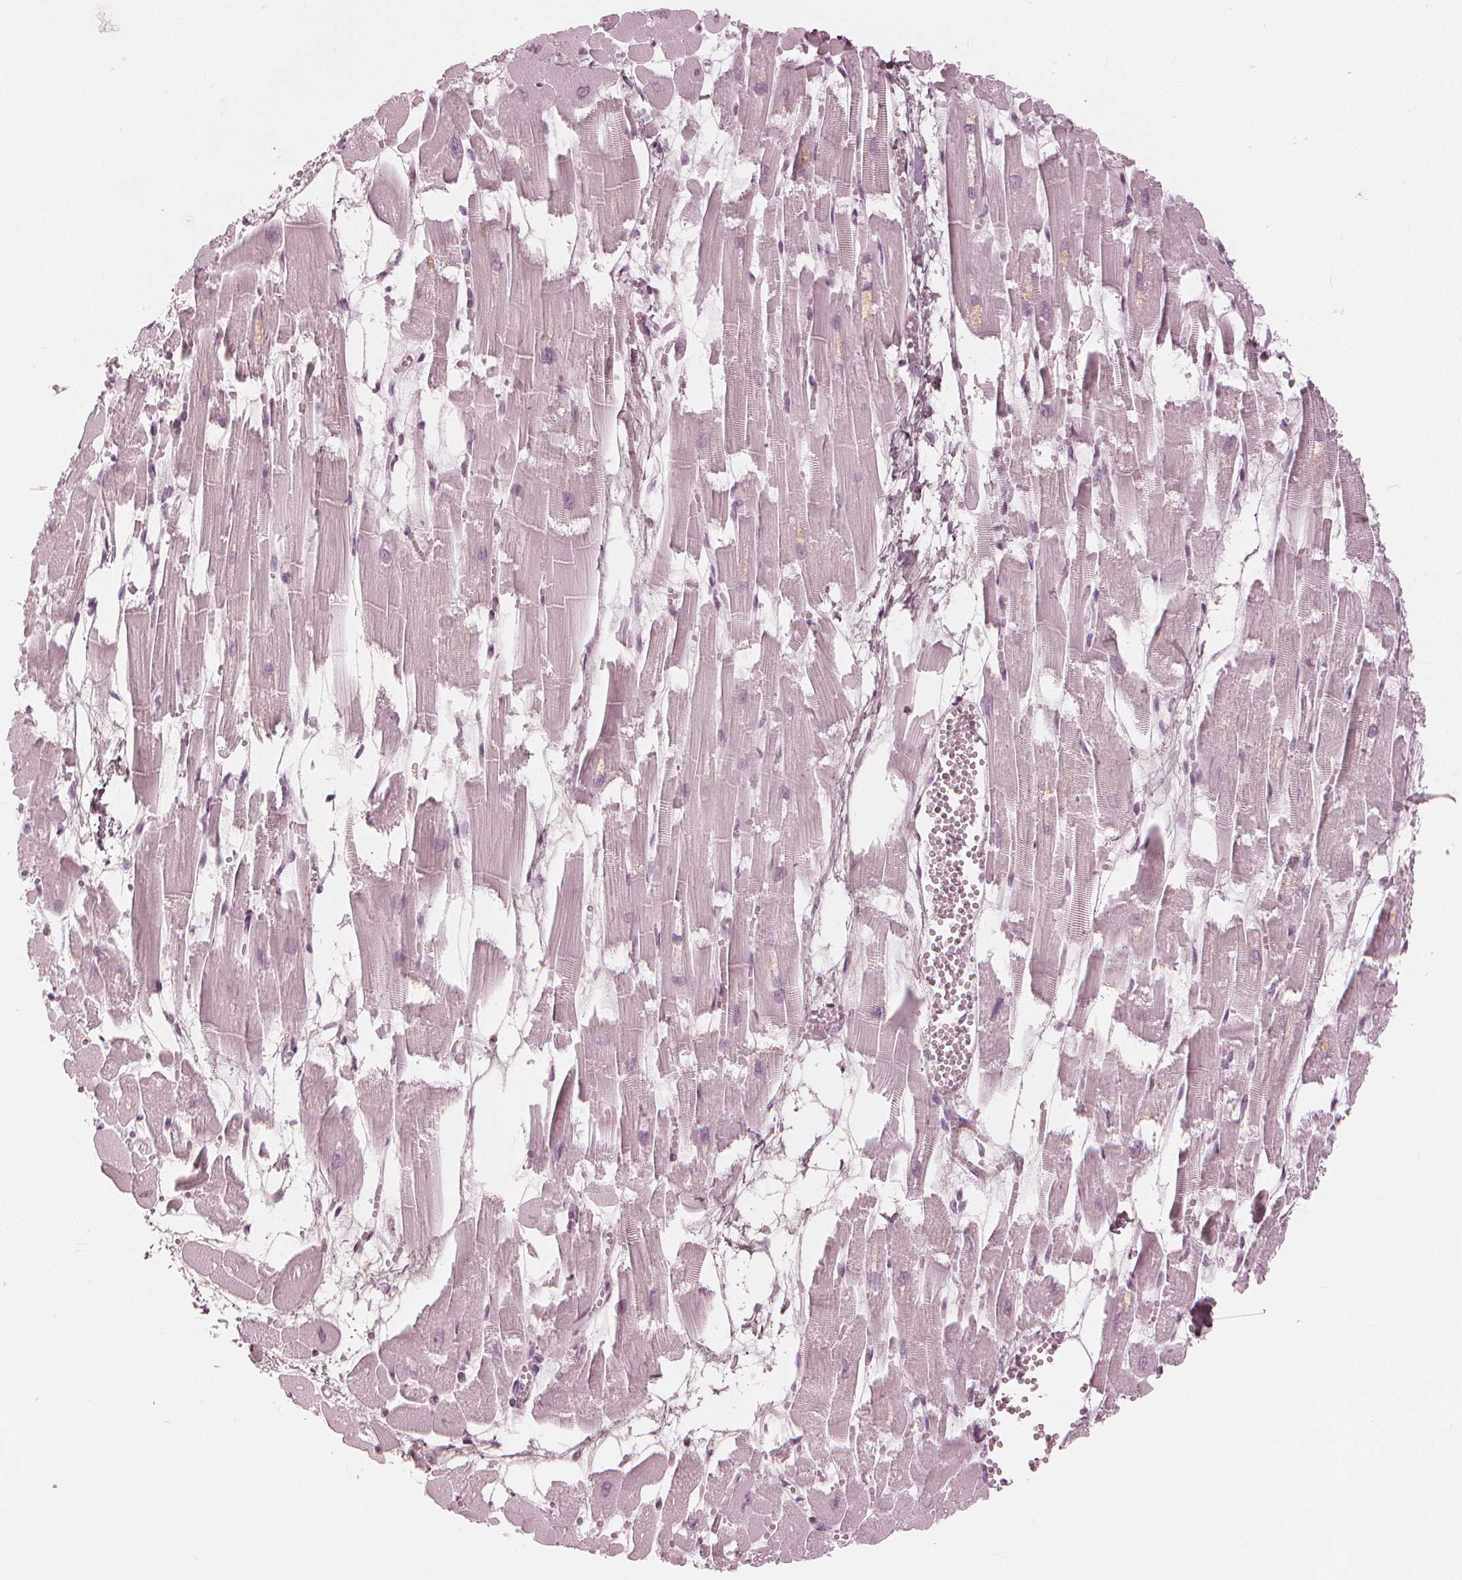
{"staining": {"intensity": "weak", "quantity": "<25%", "location": "cytoplasmic/membranous"}, "tissue": "heart muscle", "cell_type": "Cardiomyocytes", "image_type": "normal", "snomed": [{"axis": "morphology", "description": "Normal tissue, NOS"}, {"axis": "topography", "description": "Heart"}], "caption": "Immunohistochemical staining of normal heart muscle demonstrates no significant positivity in cardiomyocytes.", "gene": "PAEP", "patient": {"sex": "female", "age": 52}}